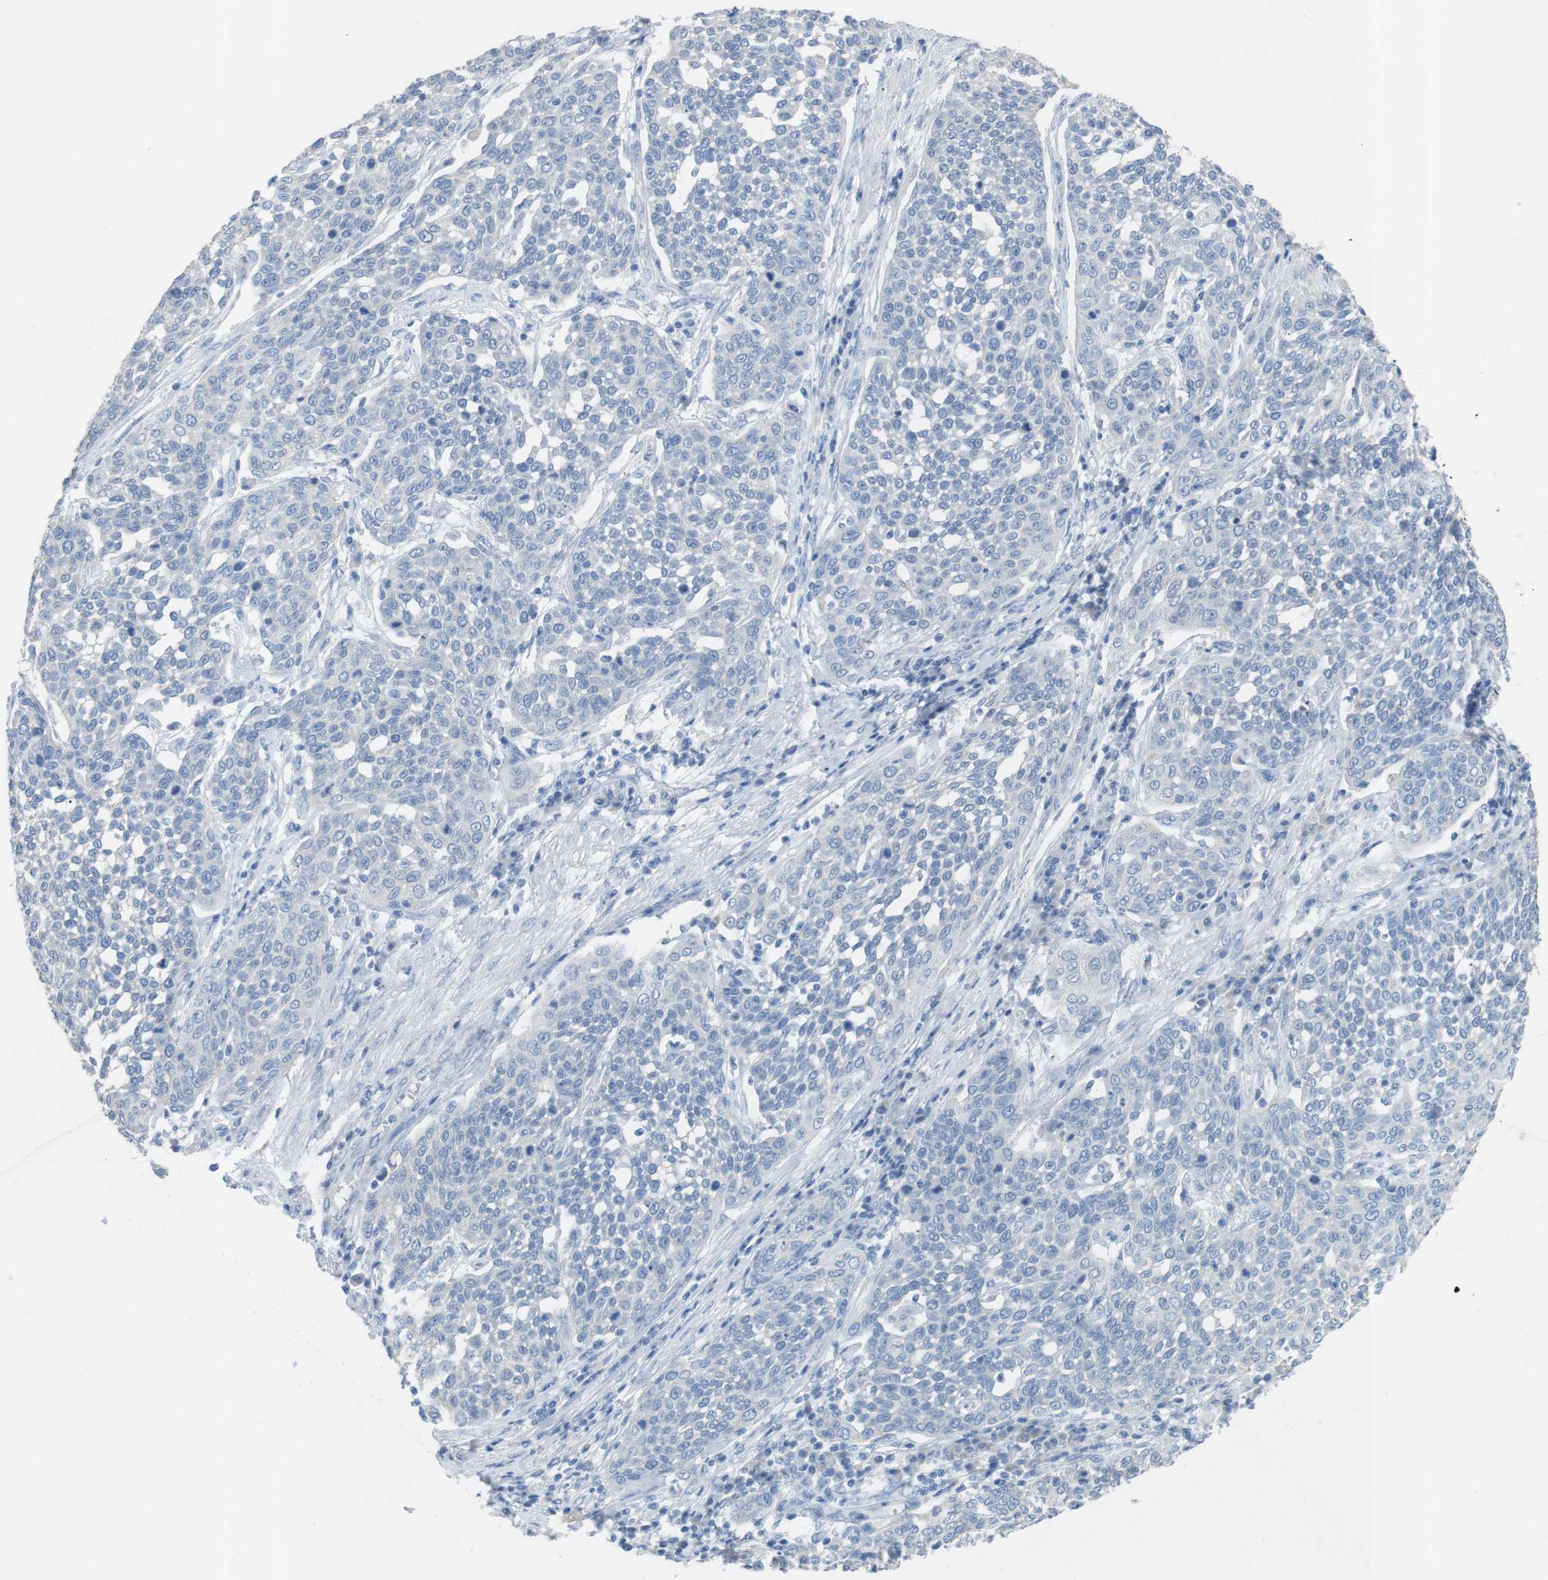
{"staining": {"intensity": "negative", "quantity": "none", "location": "none"}, "tissue": "cervical cancer", "cell_type": "Tumor cells", "image_type": "cancer", "snomed": [{"axis": "morphology", "description": "Squamous cell carcinoma, NOS"}, {"axis": "topography", "description": "Cervix"}], "caption": "A photomicrograph of cervical cancer (squamous cell carcinoma) stained for a protein demonstrates no brown staining in tumor cells.", "gene": "SALL4", "patient": {"sex": "female", "age": 34}}